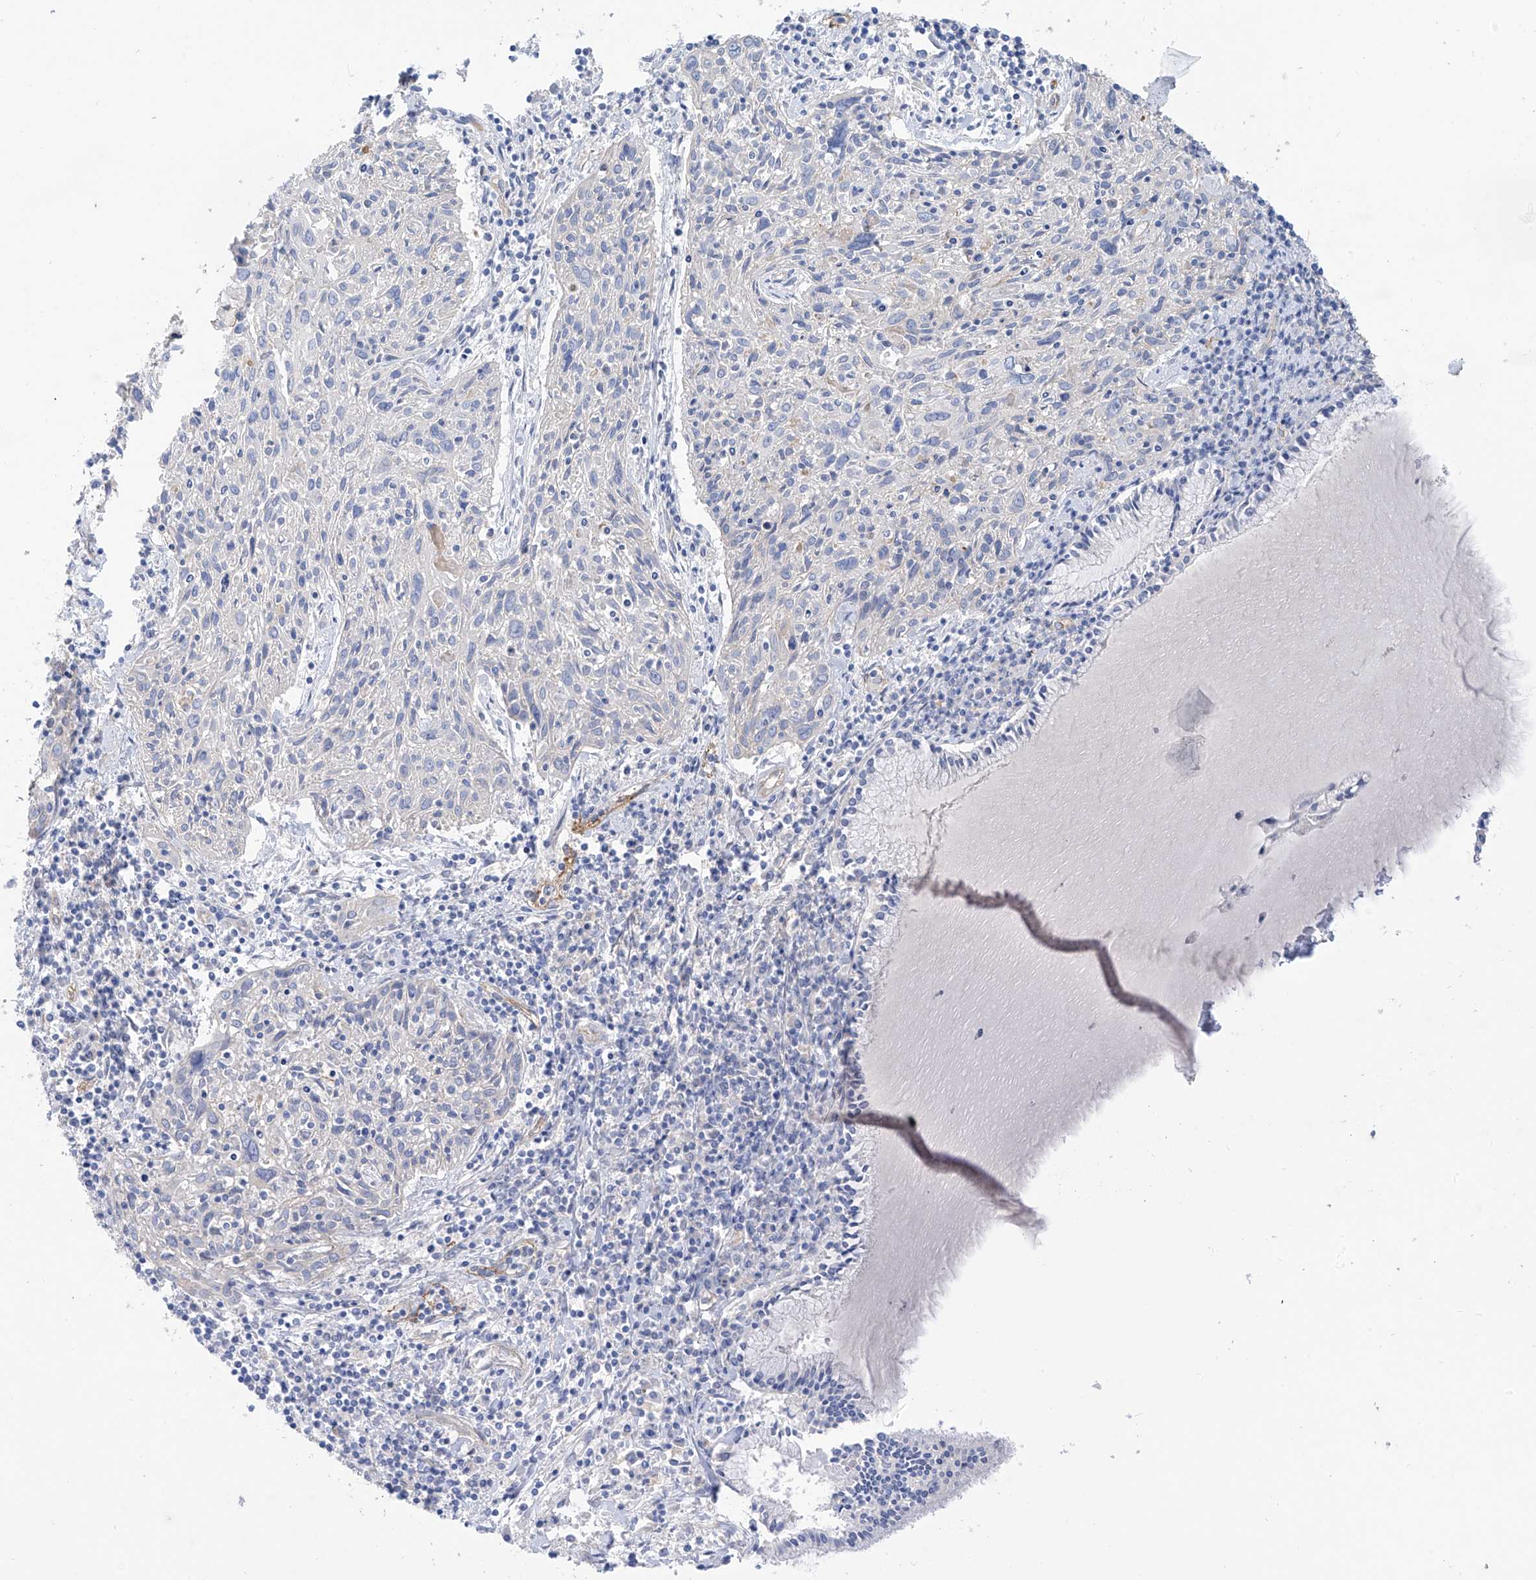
{"staining": {"intensity": "weak", "quantity": "<25%", "location": "cytoplasmic/membranous"}, "tissue": "cervical cancer", "cell_type": "Tumor cells", "image_type": "cancer", "snomed": [{"axis": "morphology", "description": "Squamous cell carcinoma, NOS"}, {"axis": "topography", "description": "Cervix"}], "caption": "DAB immunohistochemical staining of cervical squamous cell carcinoma displays no significant expression in tumor cells.", "gene": "ITGA9", "patient": {"sex": "female", "age": 51}}